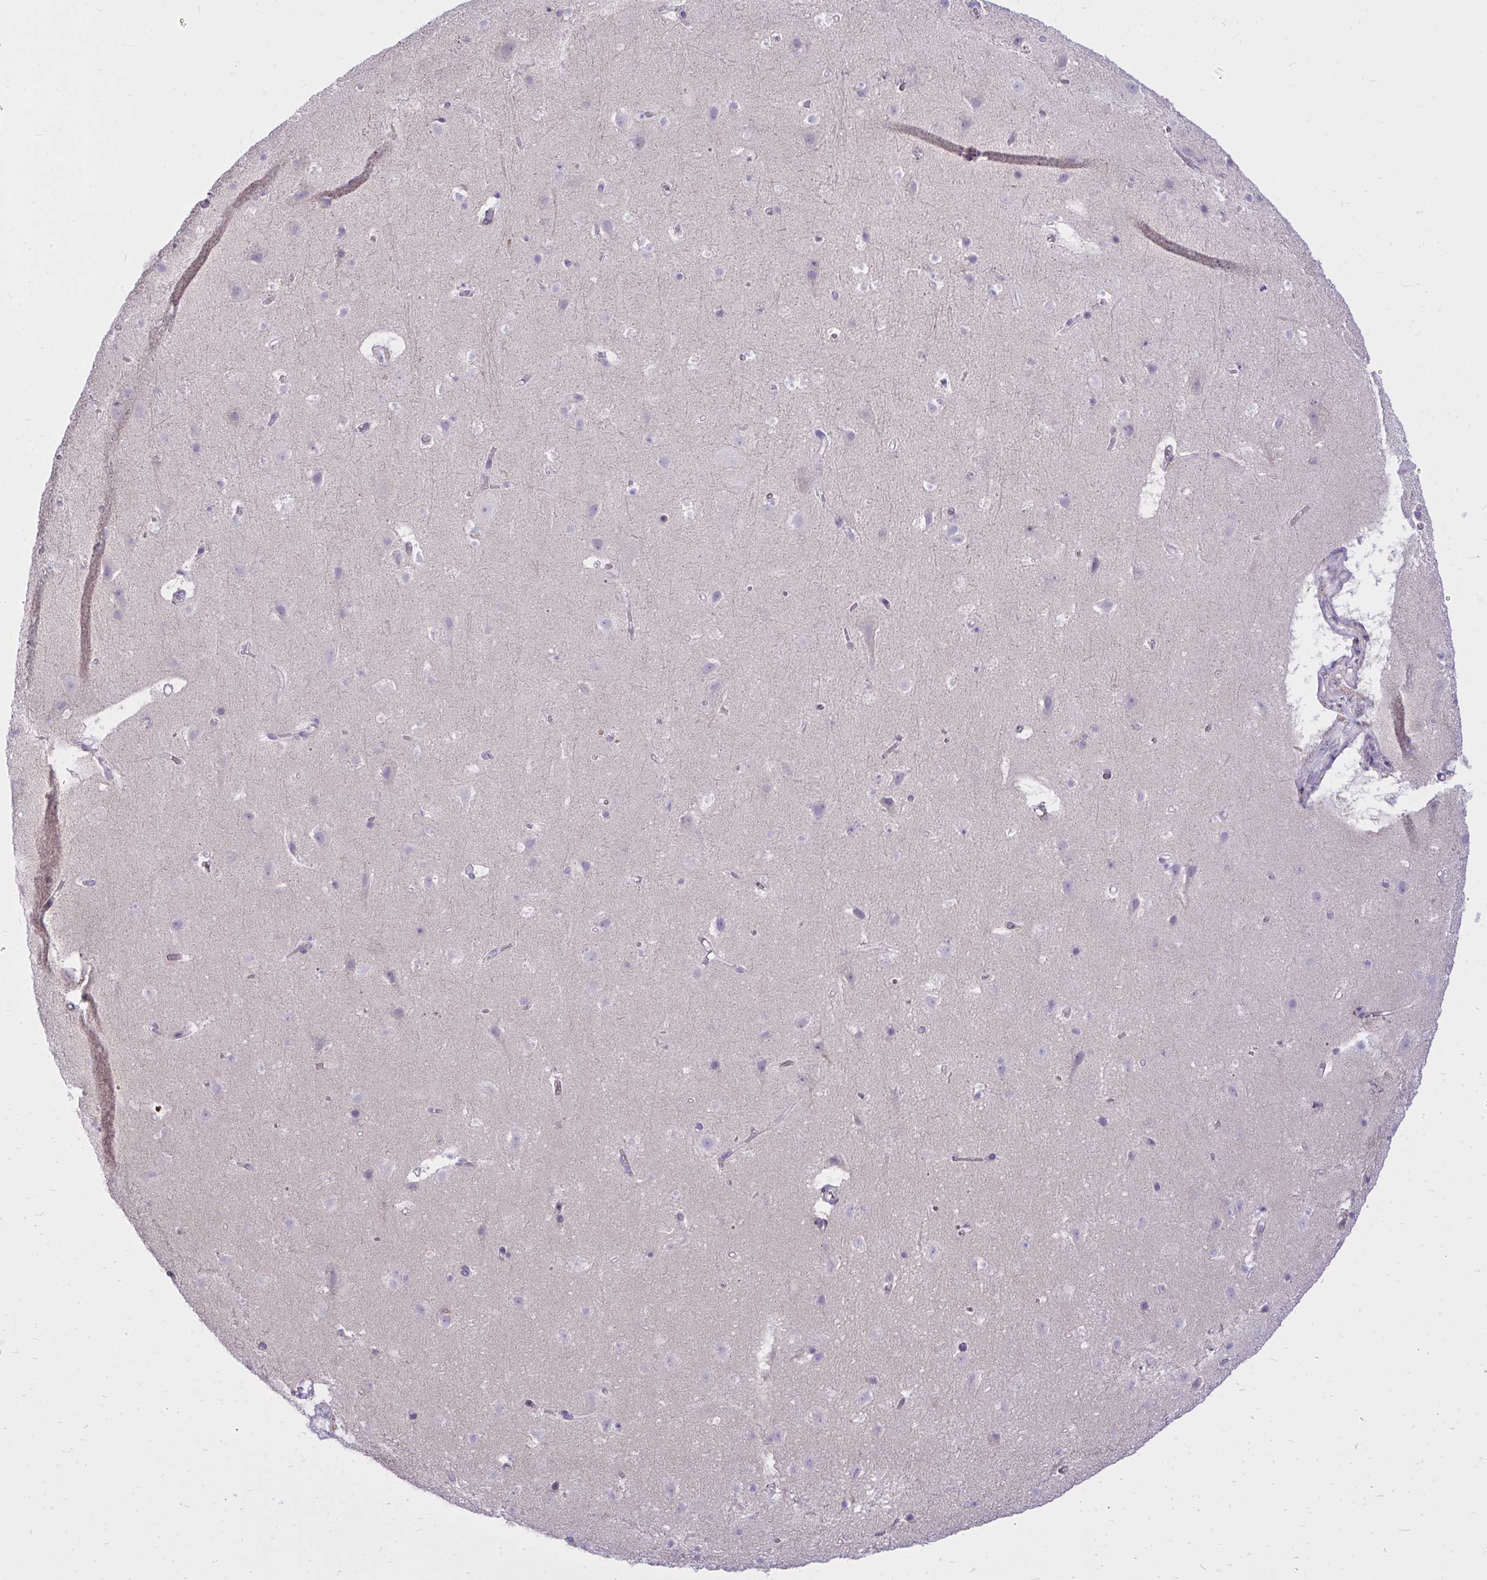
{"staining": {"intensity": "moderate", "quantity": "<25%", "location": "cytoplasmic/membranous"}, "tissue": "cerebral cortex", "cell_type": "Endothelial cells", "image_type": "normal", "snomed": [{"axis": "morphology", "description": "Normal tissue, NOS"}, {"axis": "topography", "description": "Cerebral cortex"}], "caption": "A high-resolution micrograph shows immunohistochemistry staining of normal cerebral cortex, which reveals moderate cytoplasmic/membranous staining in about <25% of endothelial cells. (brown staining indicates protein expression, while blue staining denotes nuclei).", "gene": "ZSCAN25", "patient": {"sex": "female", "age": 42}}